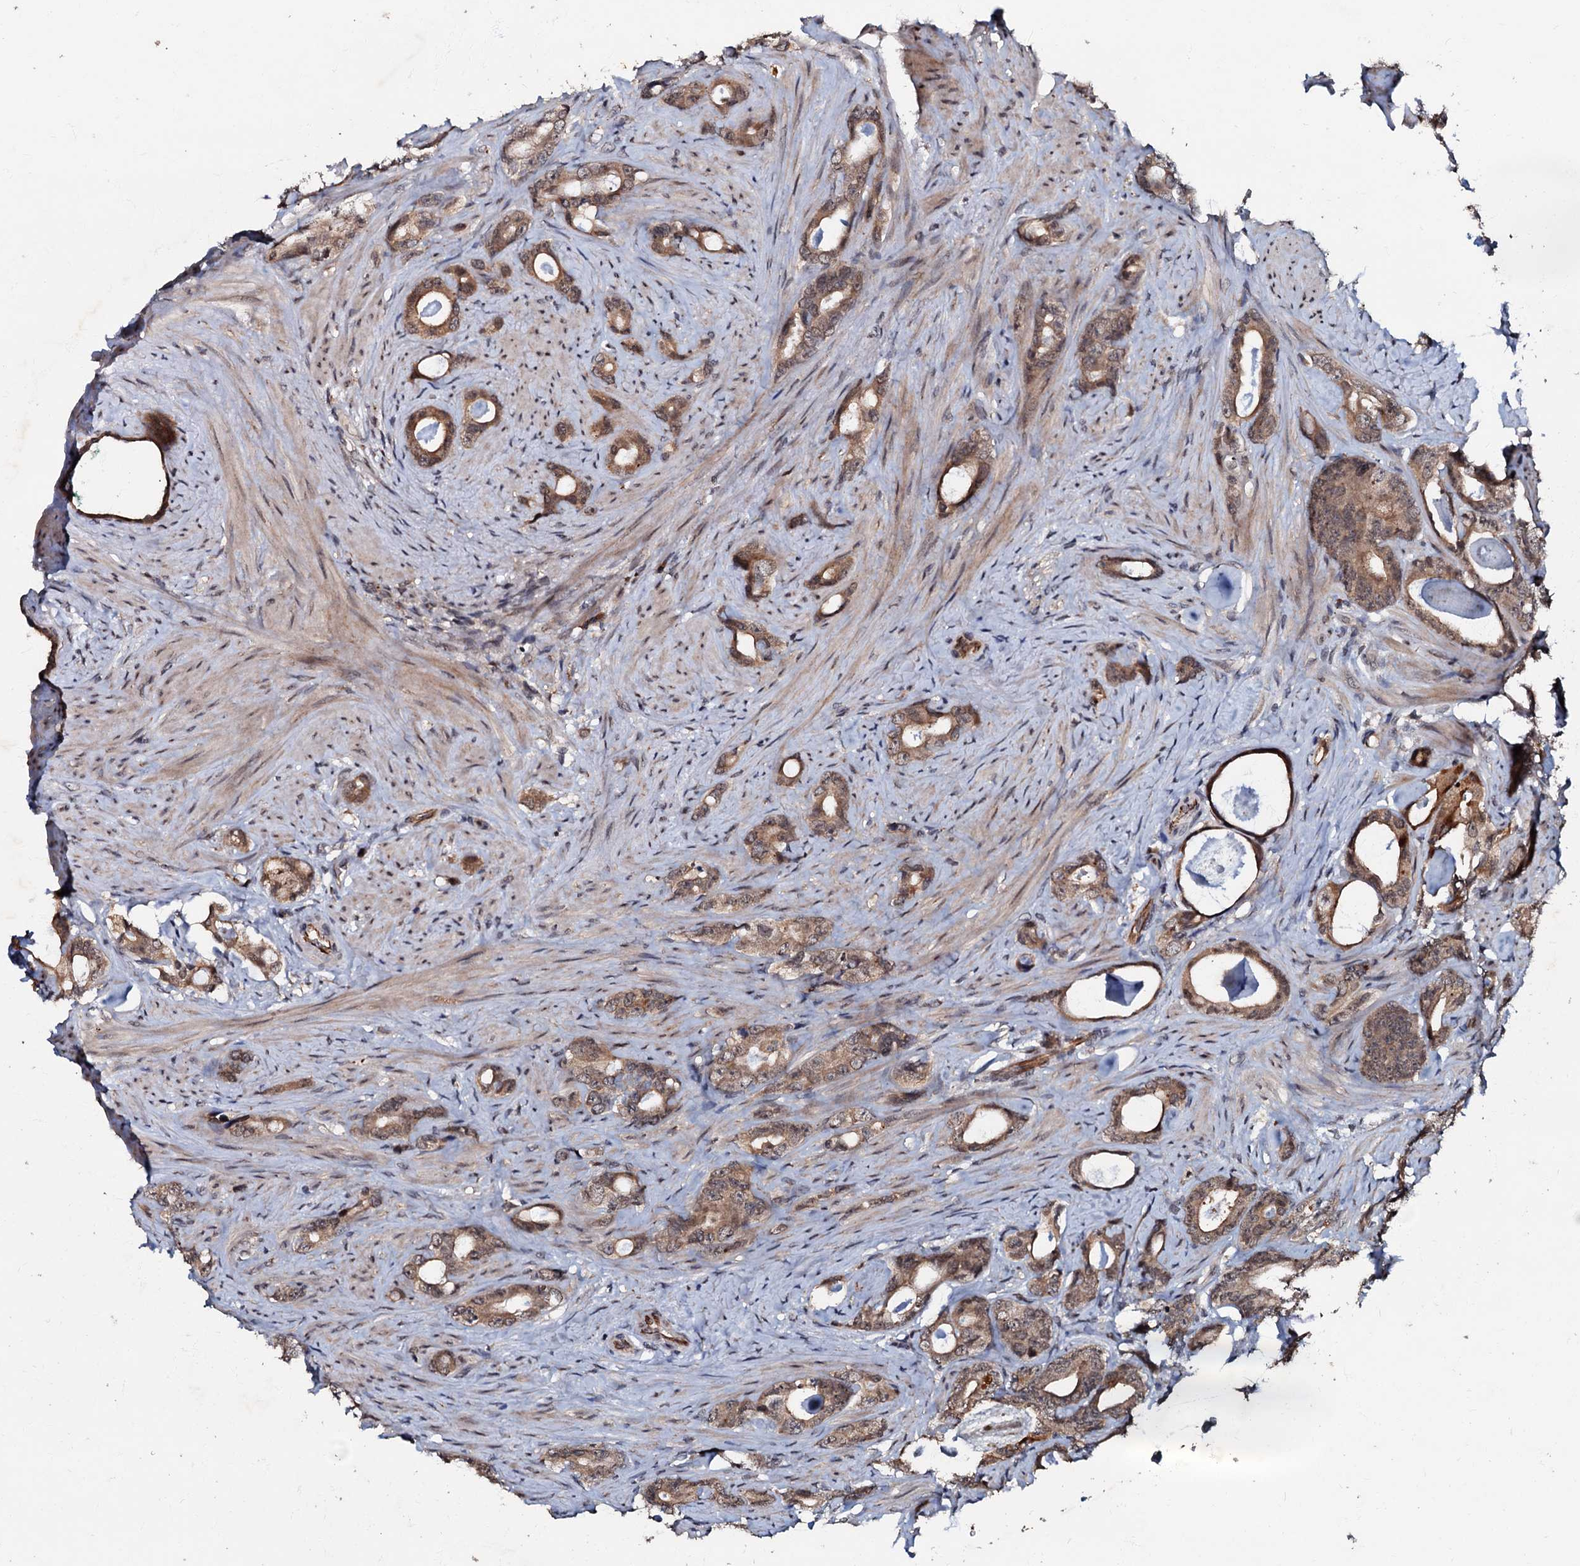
{"staining": {"intensity": "moderate", "quantity": ">75%", "location": "cytoplasmic/membranous"}, "tissue": "prostate cancer", "cell_type": "Tumor cells", "image_type": "cancer", "snomed": [{"axis": "morphology", "description": "Adenocarcinoma, Low grade"}, {"axis": "topography", "description": "Prostate"}], "caption": "Approximately >75% of tumor cells in human prostate cancer (adenocarcinoma (low-grade)) reveal moderate cytoplasmic/membranous protein expression as visualized by brown immunohistochemical staining.", "gene": "MANSC4", "patient": {"sex": "male", "age": 63}}